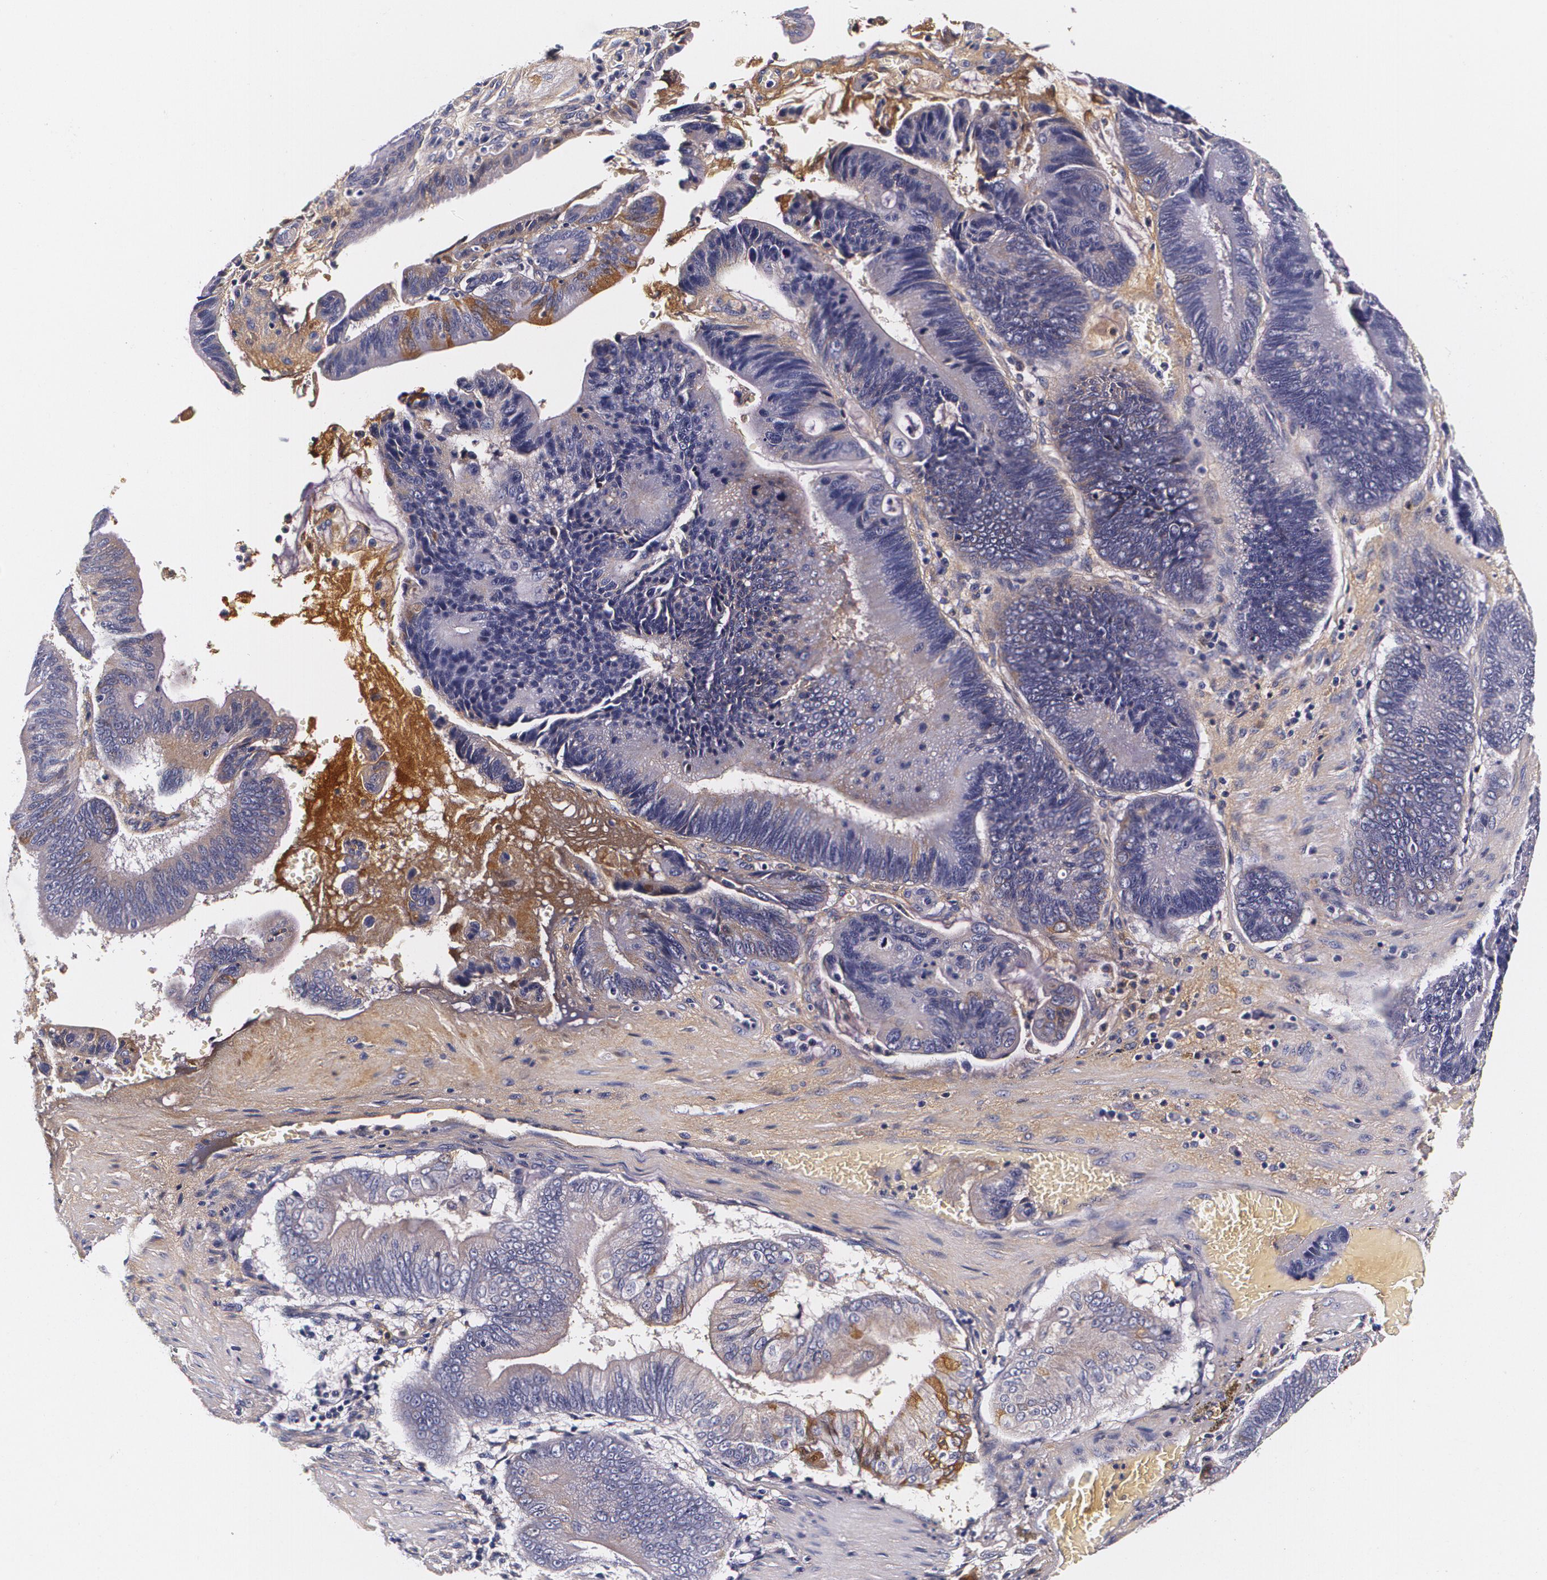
{"staining": {"intensity": "weak", "quantity": ">75%", "location": "cytoplasmic/membranous"}, "tissue": "pancreatic cancer", "cell_type": "Tumor cells", "image_type": "cancer", "snomed": [{"axis": "morphology", "description": "Adenocarcinoma, NOS"}, {"axis": "topography", "description": "Pancreas"}], "caption": "Pancreatic adenocarcinoma stained with a brown dye demonstrates weak cytoplasmic/membranous positive staining in about >75% of tumor cells.", "gene": "TTR", "patient": {"sex": "male", "age": 82}}